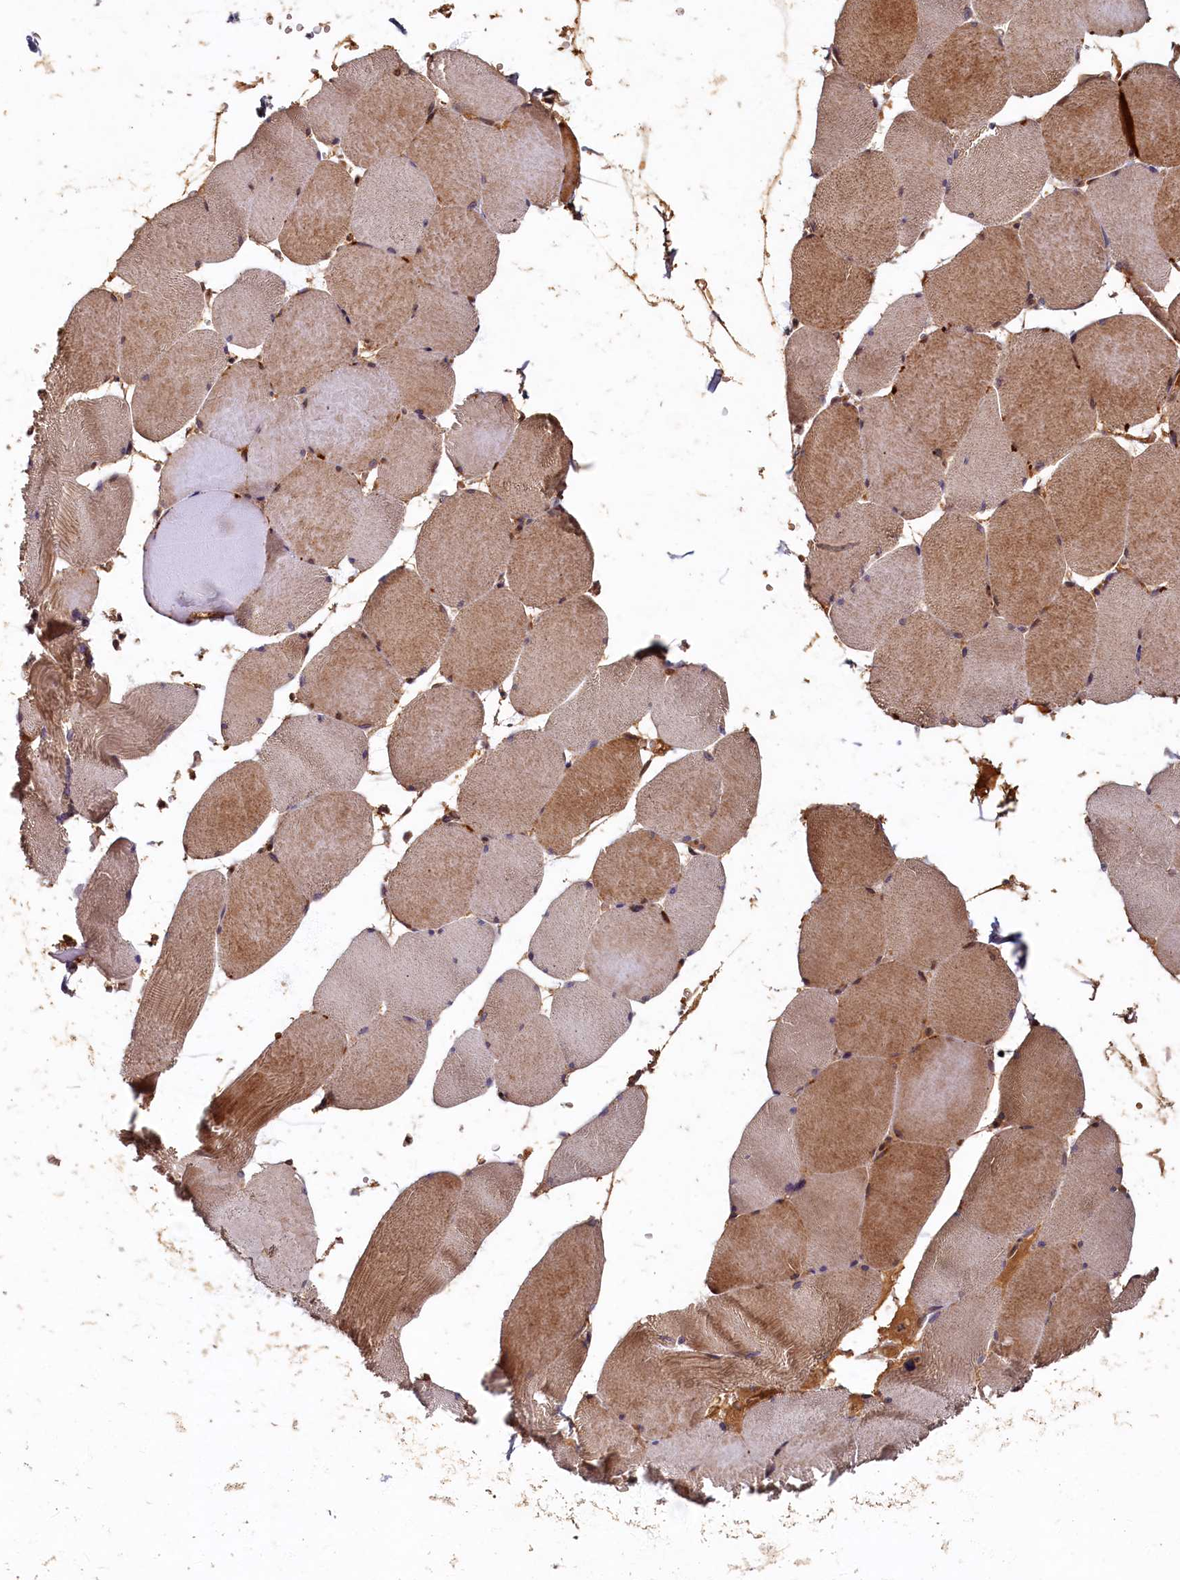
{"staining": {"intensity": "moderate", "quantity": "25%-75%", "location": "cytoplasmic/membranous"}, "tissue": "skeletal muscle", "cell_type": "Myocytes", "image_type": "normal", "snomed": [{"axis": "morphology", "description": "Normal tissue, NOS"}, {"axis": "topography", "description": "Skeletal muscle"}, {"axis": "topography", "description": "Head-Neck"}], "caption": "Immunohistochemical staining of benign human skeletal muscle exhibits moderate cytoplasmic/membranous protein staining in approximately 25%-75% of myocytes. The staining is performed using DAB brown chromogen to label protein expression. The nuclei are counter-stained blue using hematoxylin.", "gene": "LCMT2", "patient": {"sex": "male", "age": 66}}